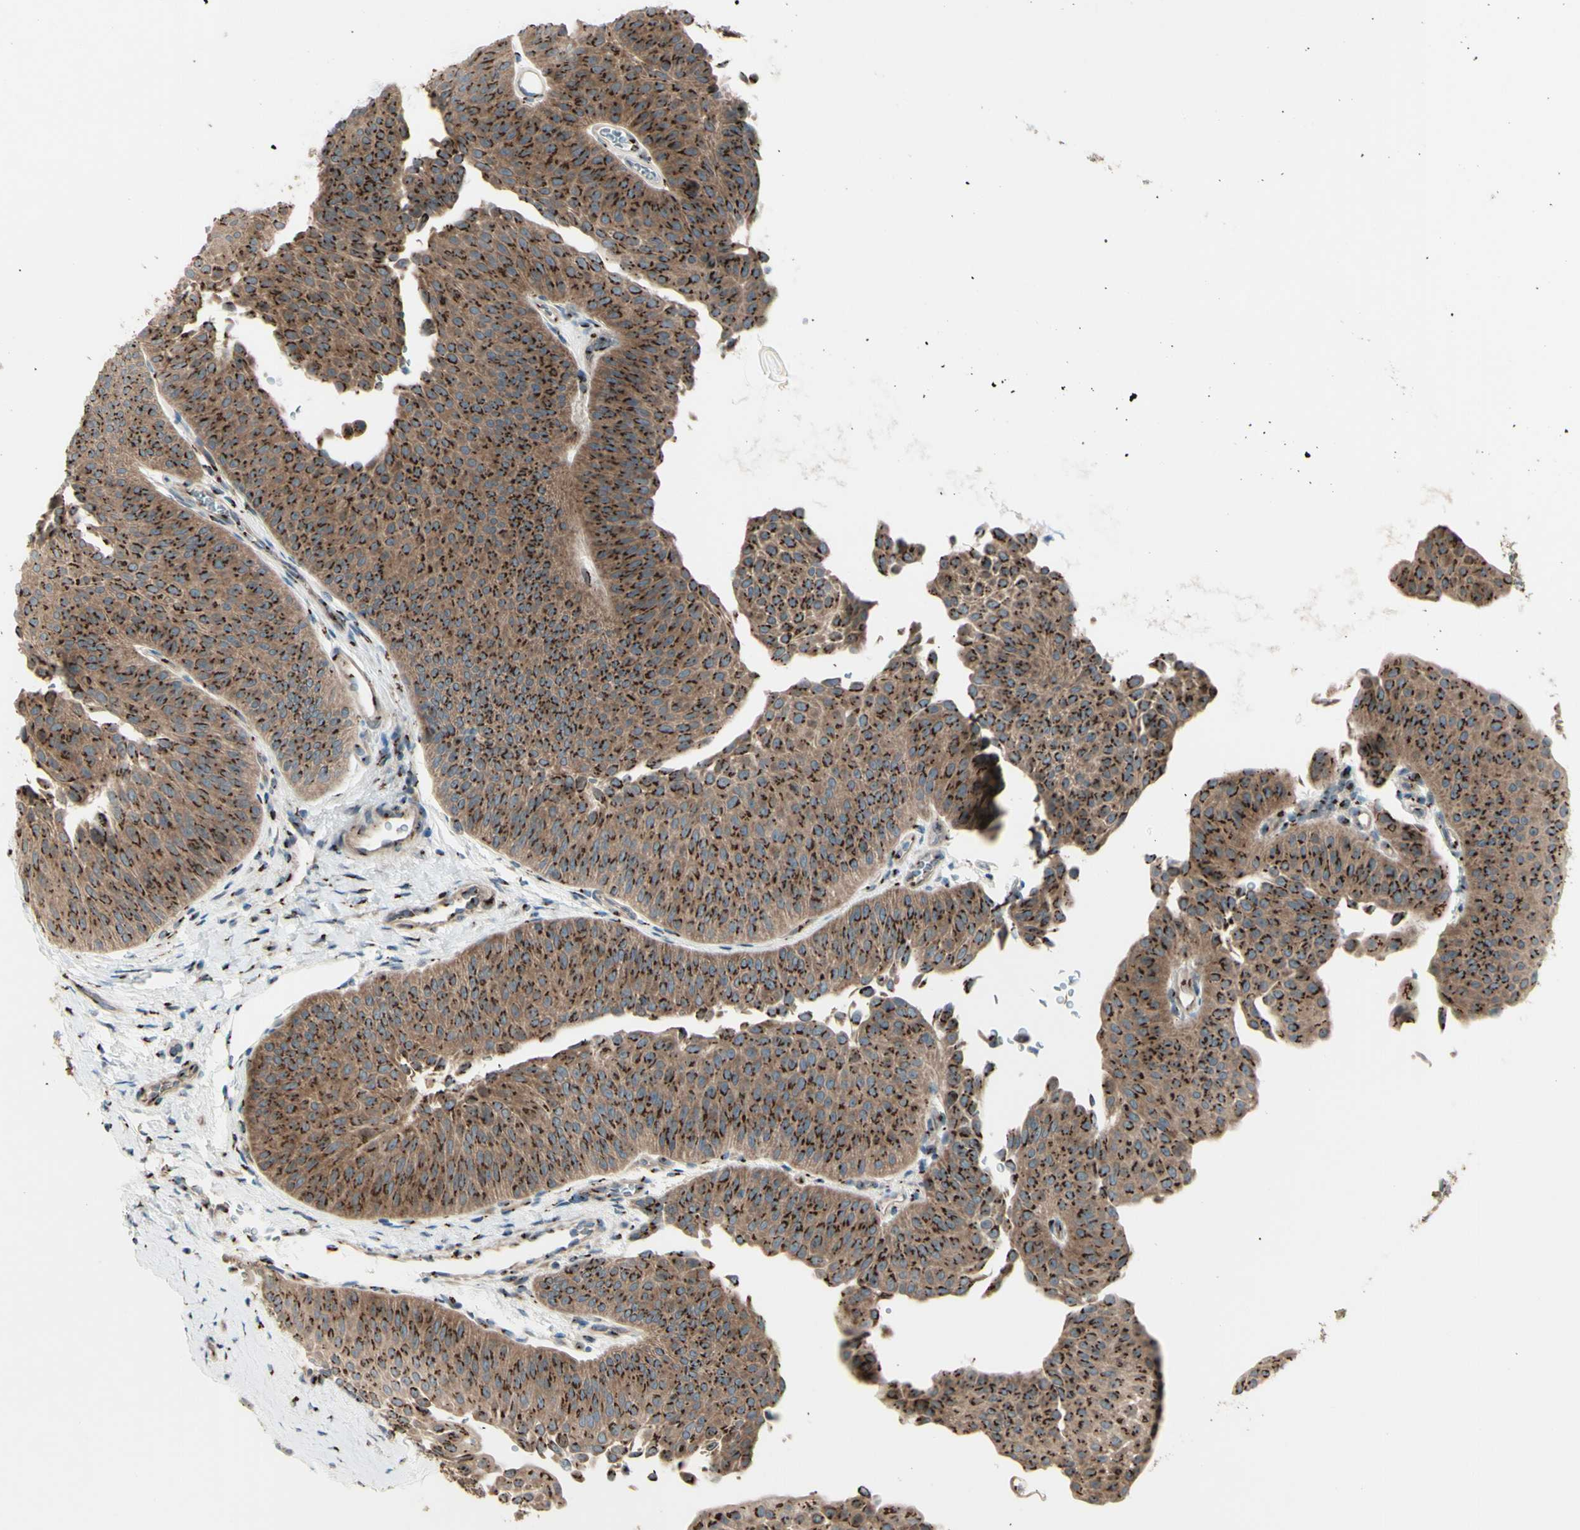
{"staining": {"intensity": "moderate", "quantity": ">75%", "location": "cytoplasmic/membranous"}, "tissue": "urothelial cancer", "cell_type": "Tumor cells", "image_type": "cancer", "snomed": [{"axis": "morphology", "description": "Urothelial carcinoma, Low grade"}, {"axis": "topography", "description": "Urinary bladder"}], "caption": "Human urothelial cancer stained with a protein marker reveals moderate staining in tumor cells.", "gene": "BPNT2", "patient": {"sex": "female", "age": 60}}